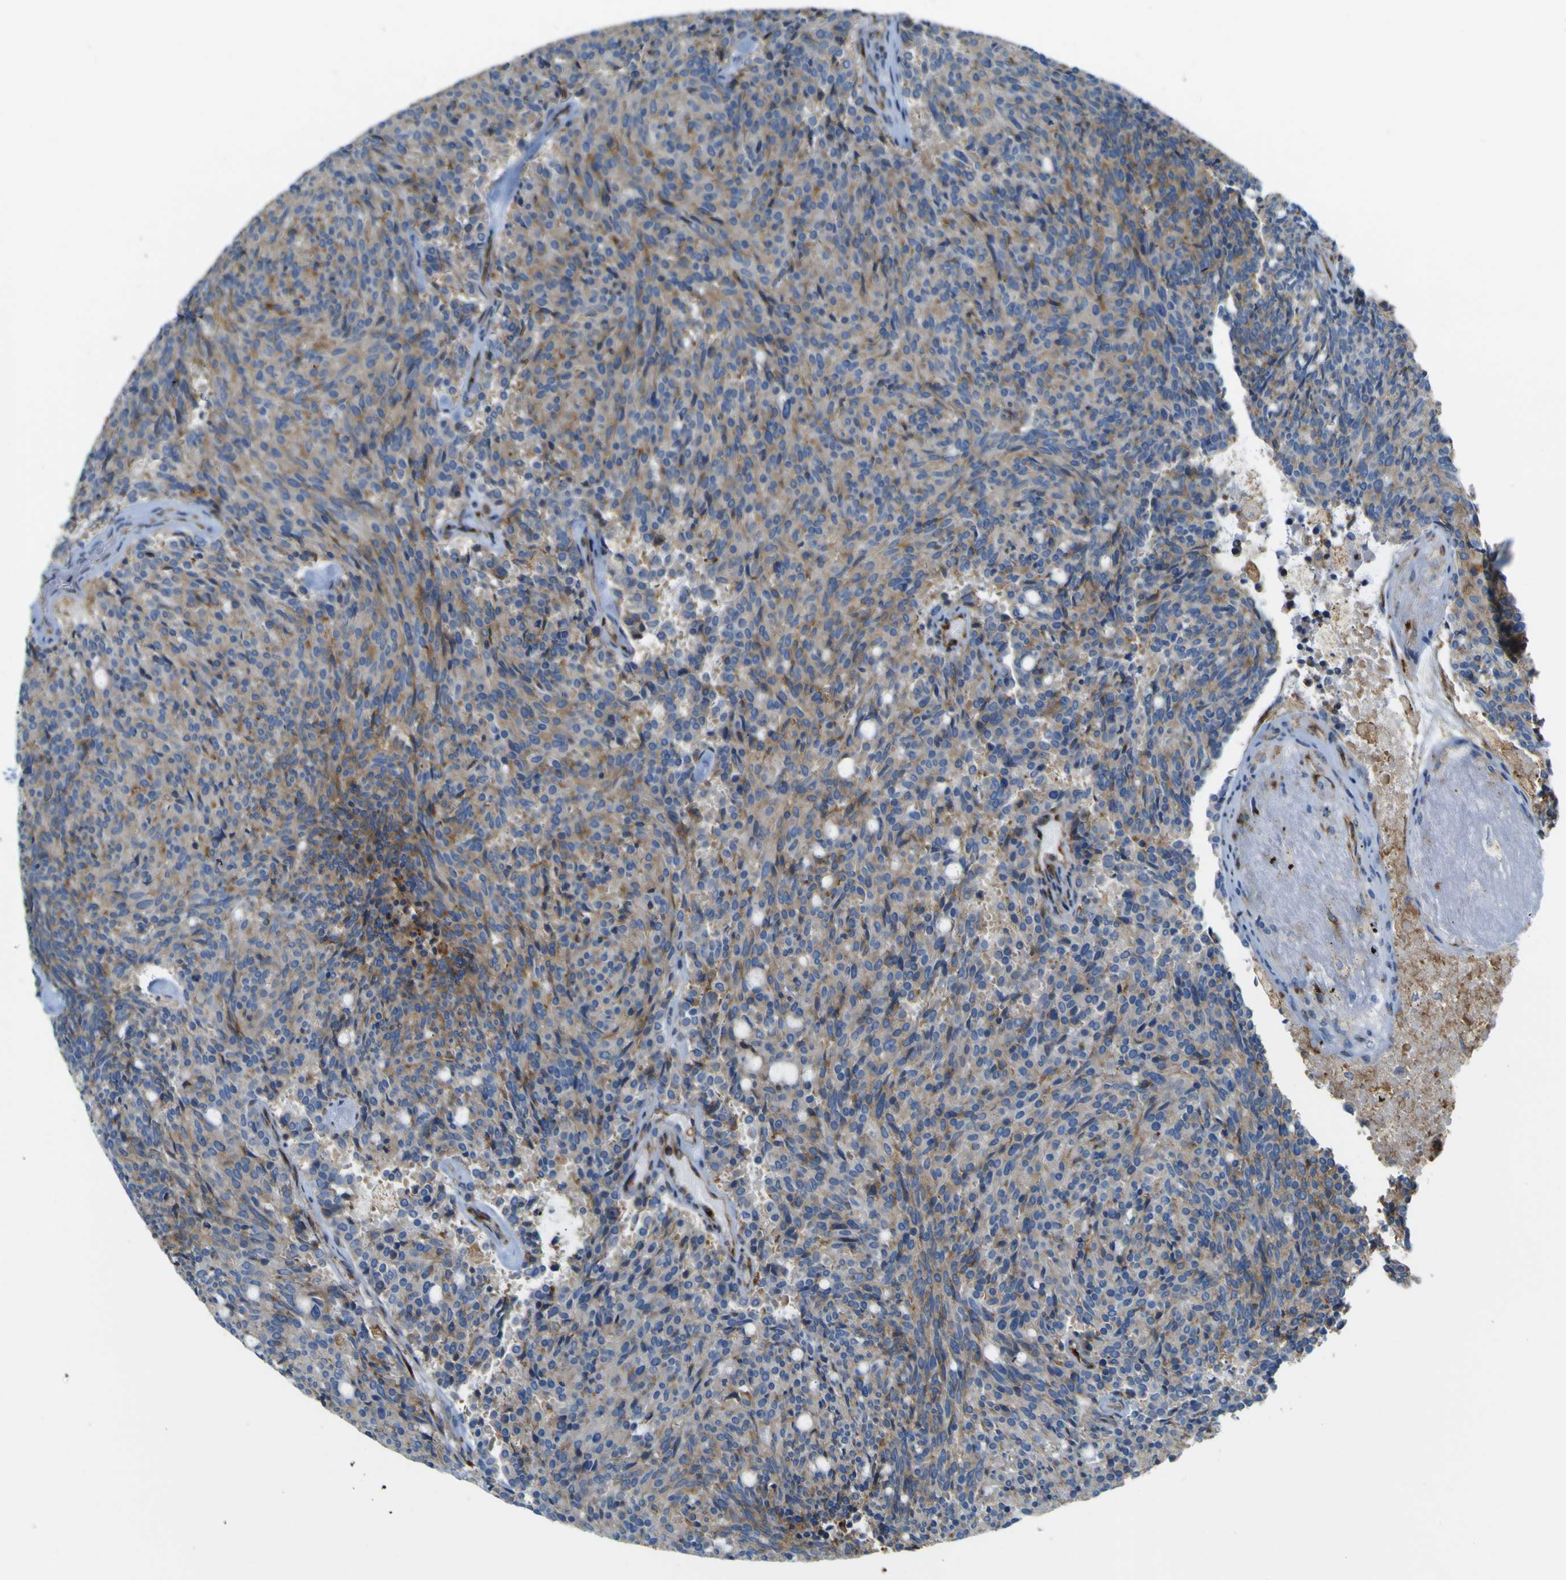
{"staining": {"intensity": "moderate", "quantity": "25%-75%", "location": "cytoplasmic/membranous"}, "tissue": "carcinoid", "cell_type": "Tumor cells", "image_type": "cancer", "snomed": [{"axis": "morphology", "description": "Carcinoid, malignant, NOS"}, {"axis": "topography", "description": "Pancreas"}], "caption": "The histopathology image exhibits immunohistochemical staining of carcinoid (malignant). There is moderate cytoplasmic/membranous expression is seen in about 25%-75% of tumor cells.", "gene": "IGF2R", "patient": {"sex": "female", "age": 54}}